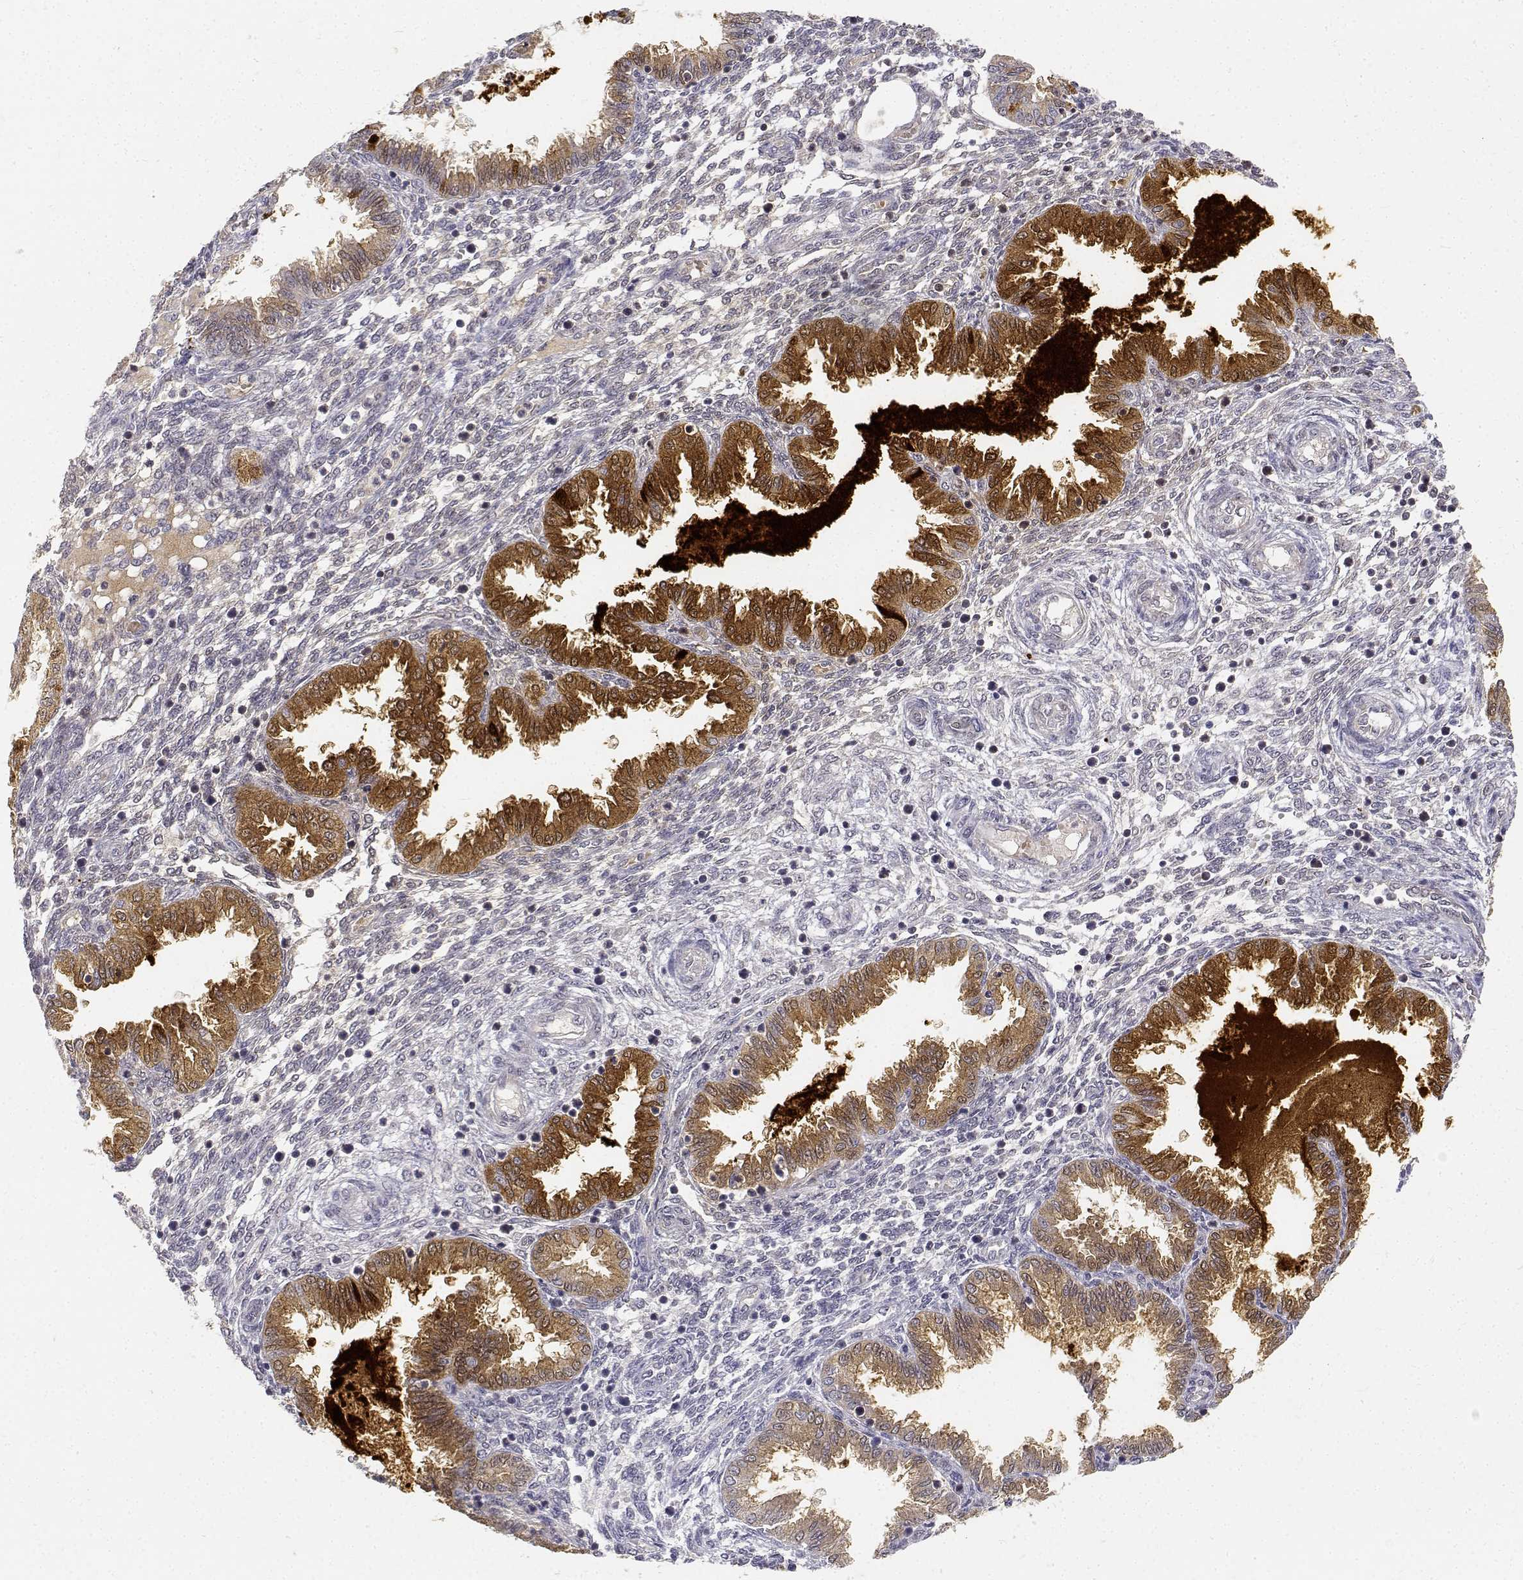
{"staining": {"intensity": "negative", "quantity": "none", "location": "none"}, "tissue": "endometrium", "cell_type": "Cells in endometrial stroma", "image_type": "normal", "snomed": [{"axis": "morphology", "description": "Normal tissue, NOS"}, {"axis": "topography", "description": "Endometrium"}], "caption": "A histopathology image of endometrium stained for a protein demonstrates no brown staining in cells in endometrial stroma.", "gene": "PAEP", "patient": {"sex": "female", "age": 33}}